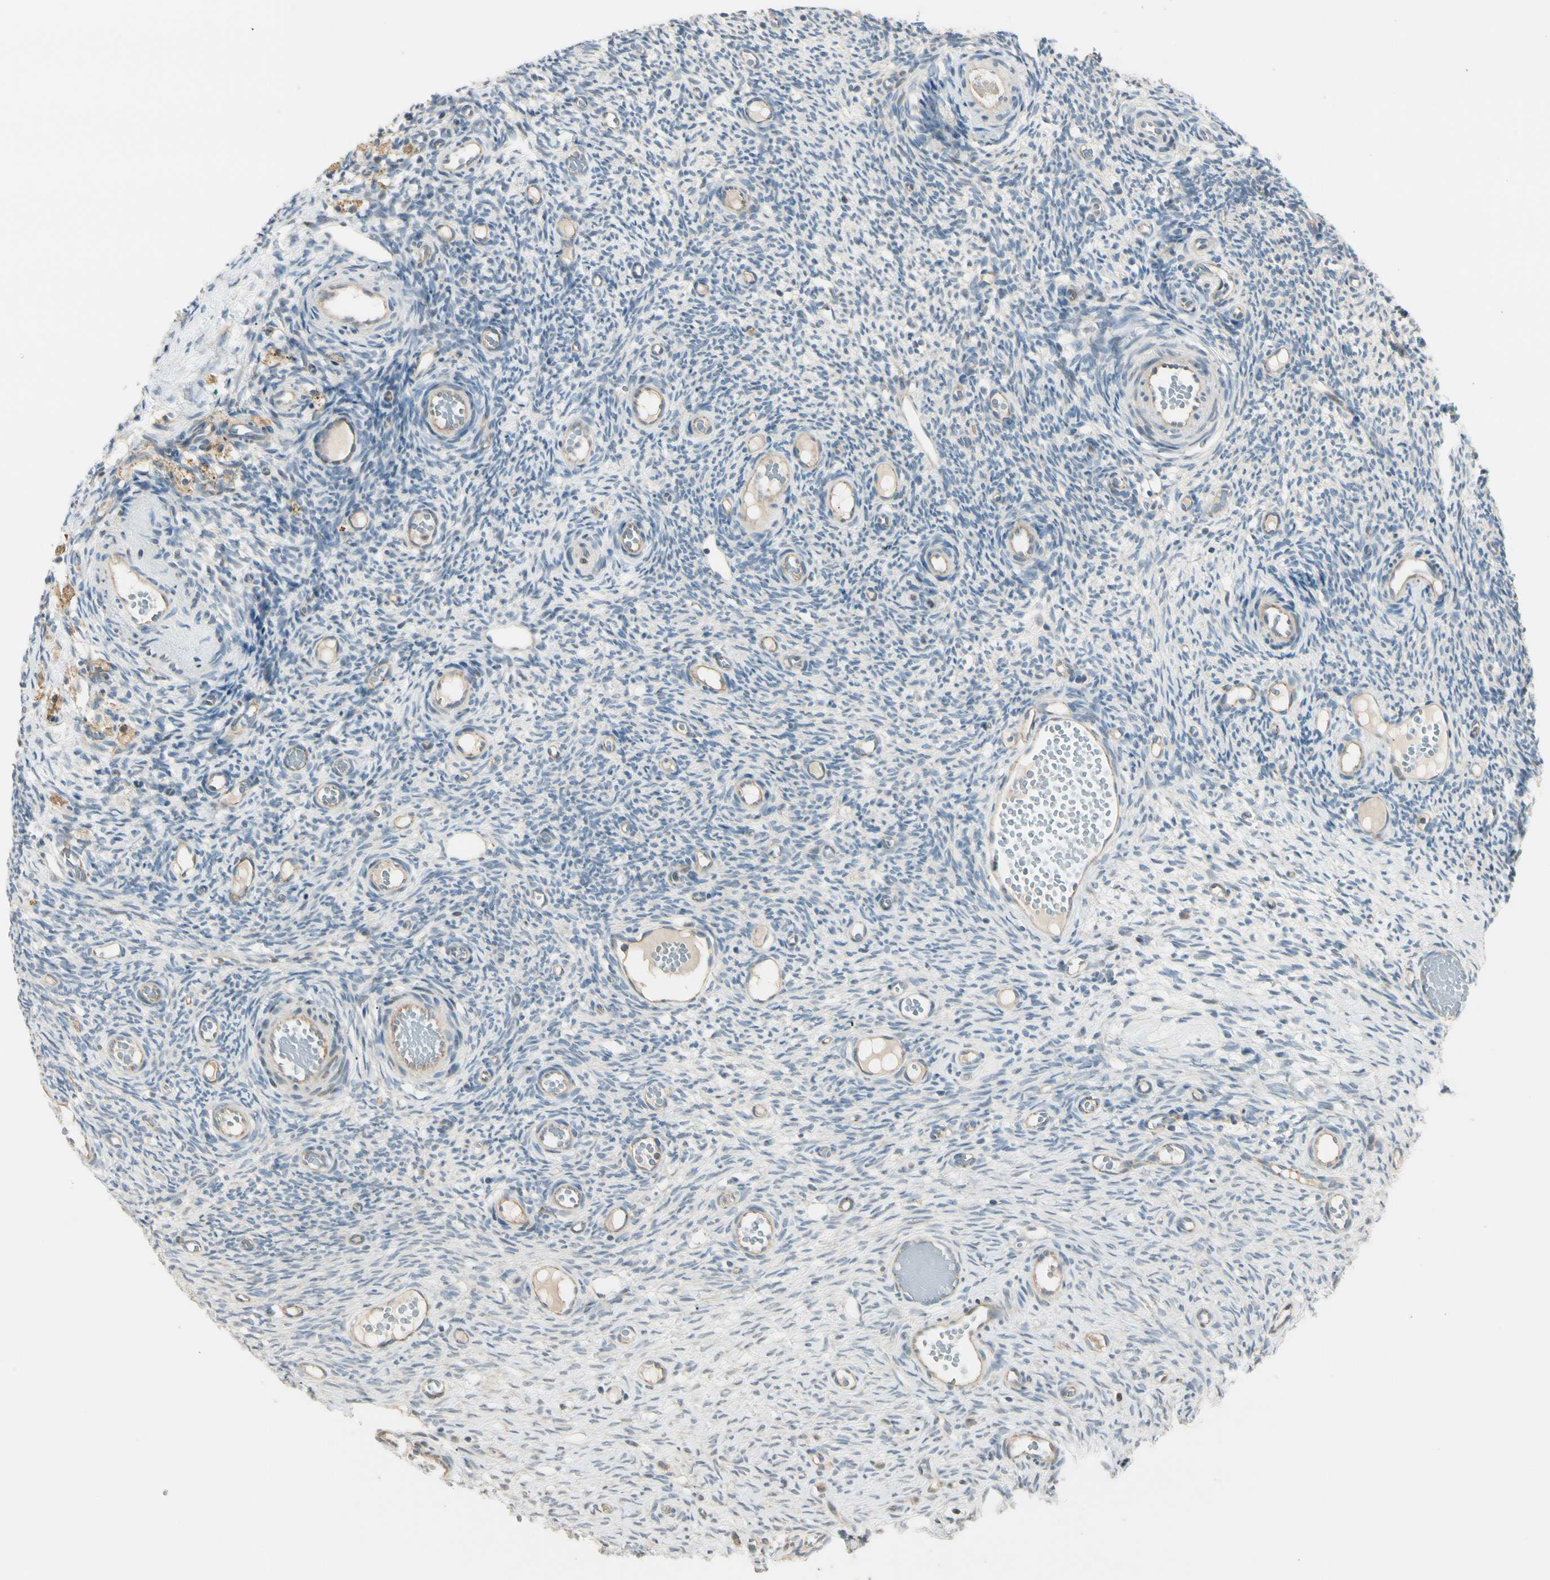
{"staining": {"intensity": "negative", "quantity": "none", "location": "none"}, "tissue": "ovary", "cell_type": "Ovarian stroma cells", "image_type": "normal", "snomed": [{"axis": "morphology", "description": "Normal tissue, NOS"}, {"axis": "topography", "description": "Ovary"}], "caption": "There is no significant expression in ovarian stroma cells of ovary. (Stains: DAB (3,3'-diaminobenzidine) IHC with hematoxylin counter stain, Microscopy: brightfield microscopy at high magnification).", "gene": "P3H2", "patient": {"sex": "female", "age": 35}}